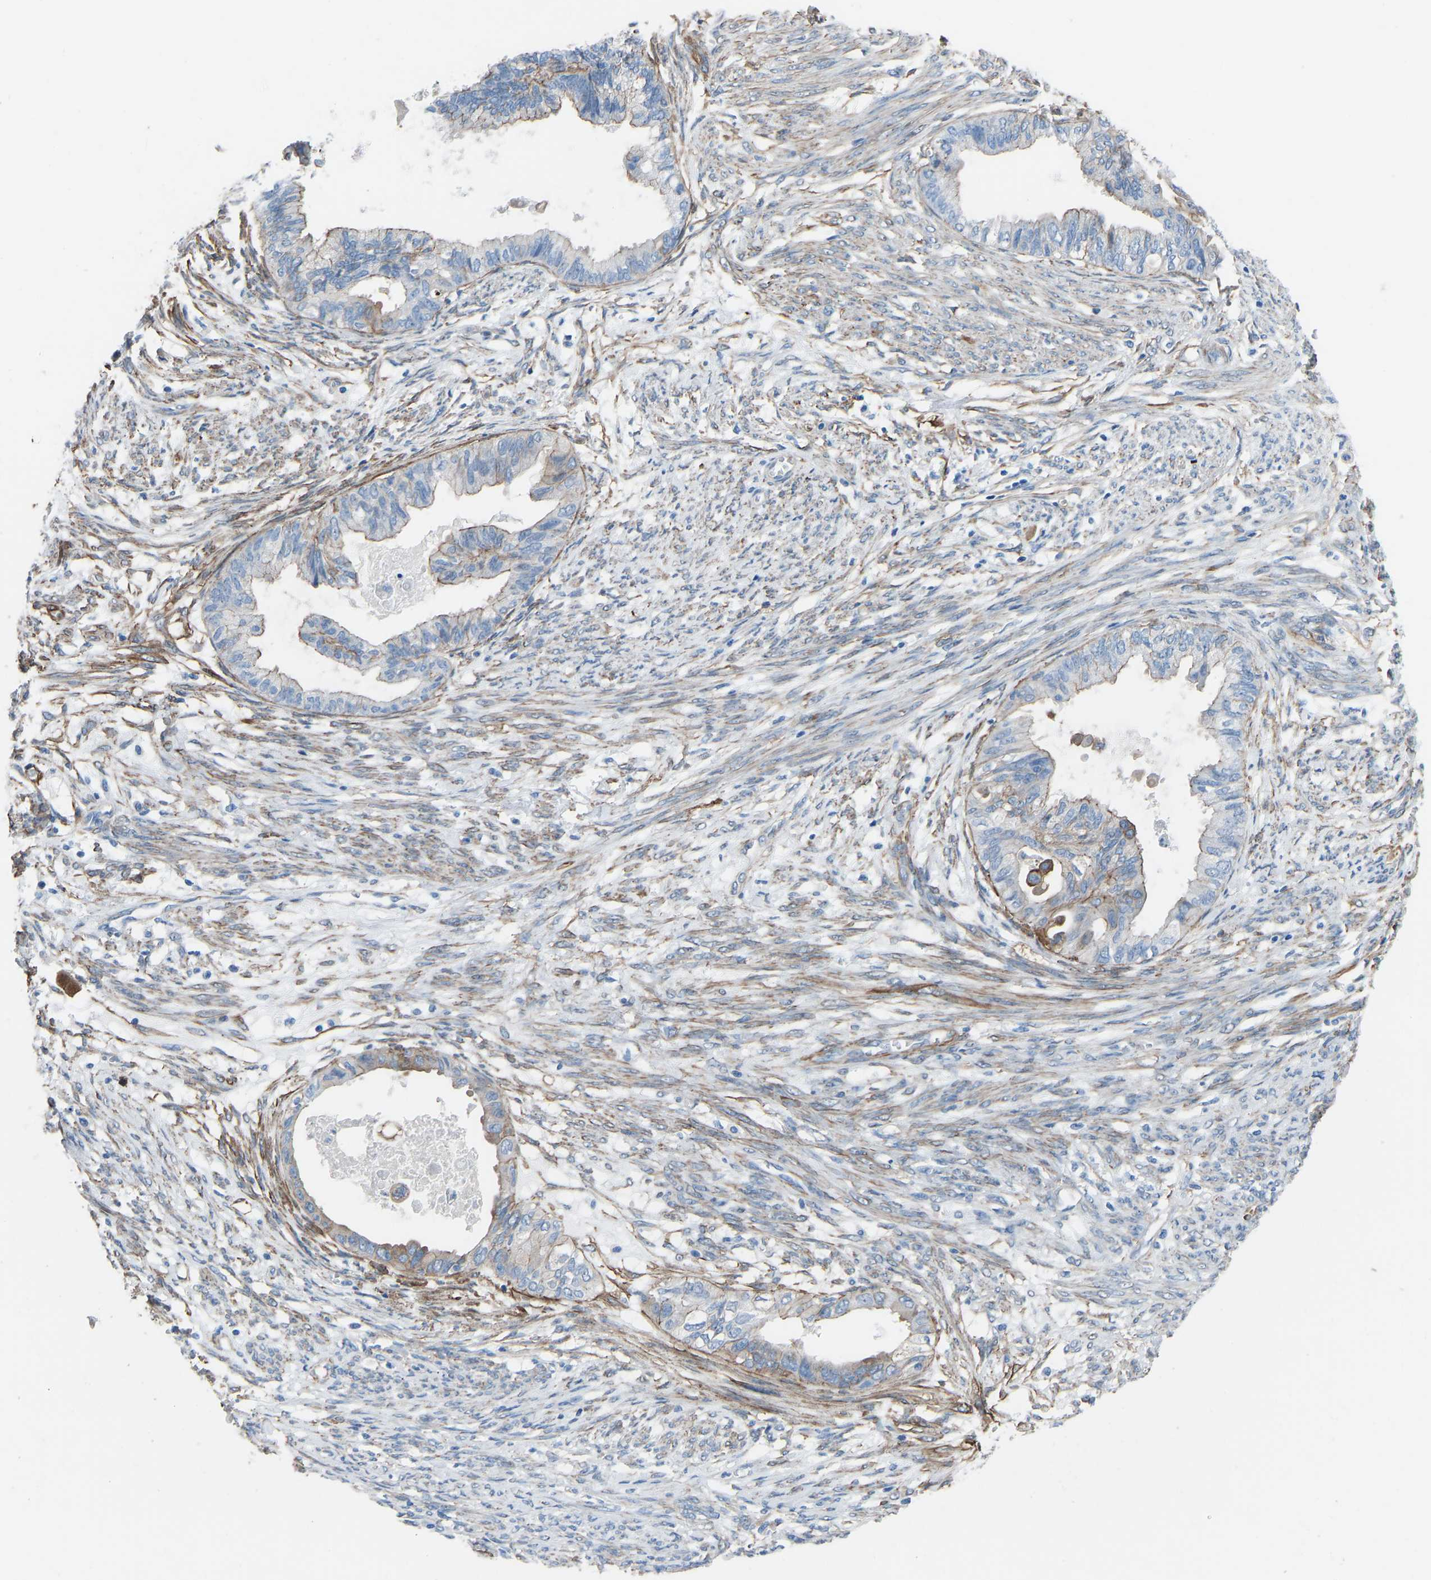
{"staining": {"intensity": "moderate", "quantity": "25%-75%", "location": "cytoplasmic/membranous"}, "tissue": "cervical cancer", "cell_type": "Tumor cells", "image_type": "cancer", "snomed": [{"axis": "morphology", "description": "Normal tissue, NOS"}, {"axis": "morphology", "description": "Adenocarcinoma, NOS"}, {"axis": "topography", "description": "Cervix"}, {"axis": "topography", "description": "Endometrium"}], "caption": "Adenocarcinoma (cervical) stained for a protein (brown) shows moderate cytoplasmic/membranous positive expression in about 25%-75% of tumor cells.", "gene": "MYH10", "patient": {"sex": "female", "age": 86}}